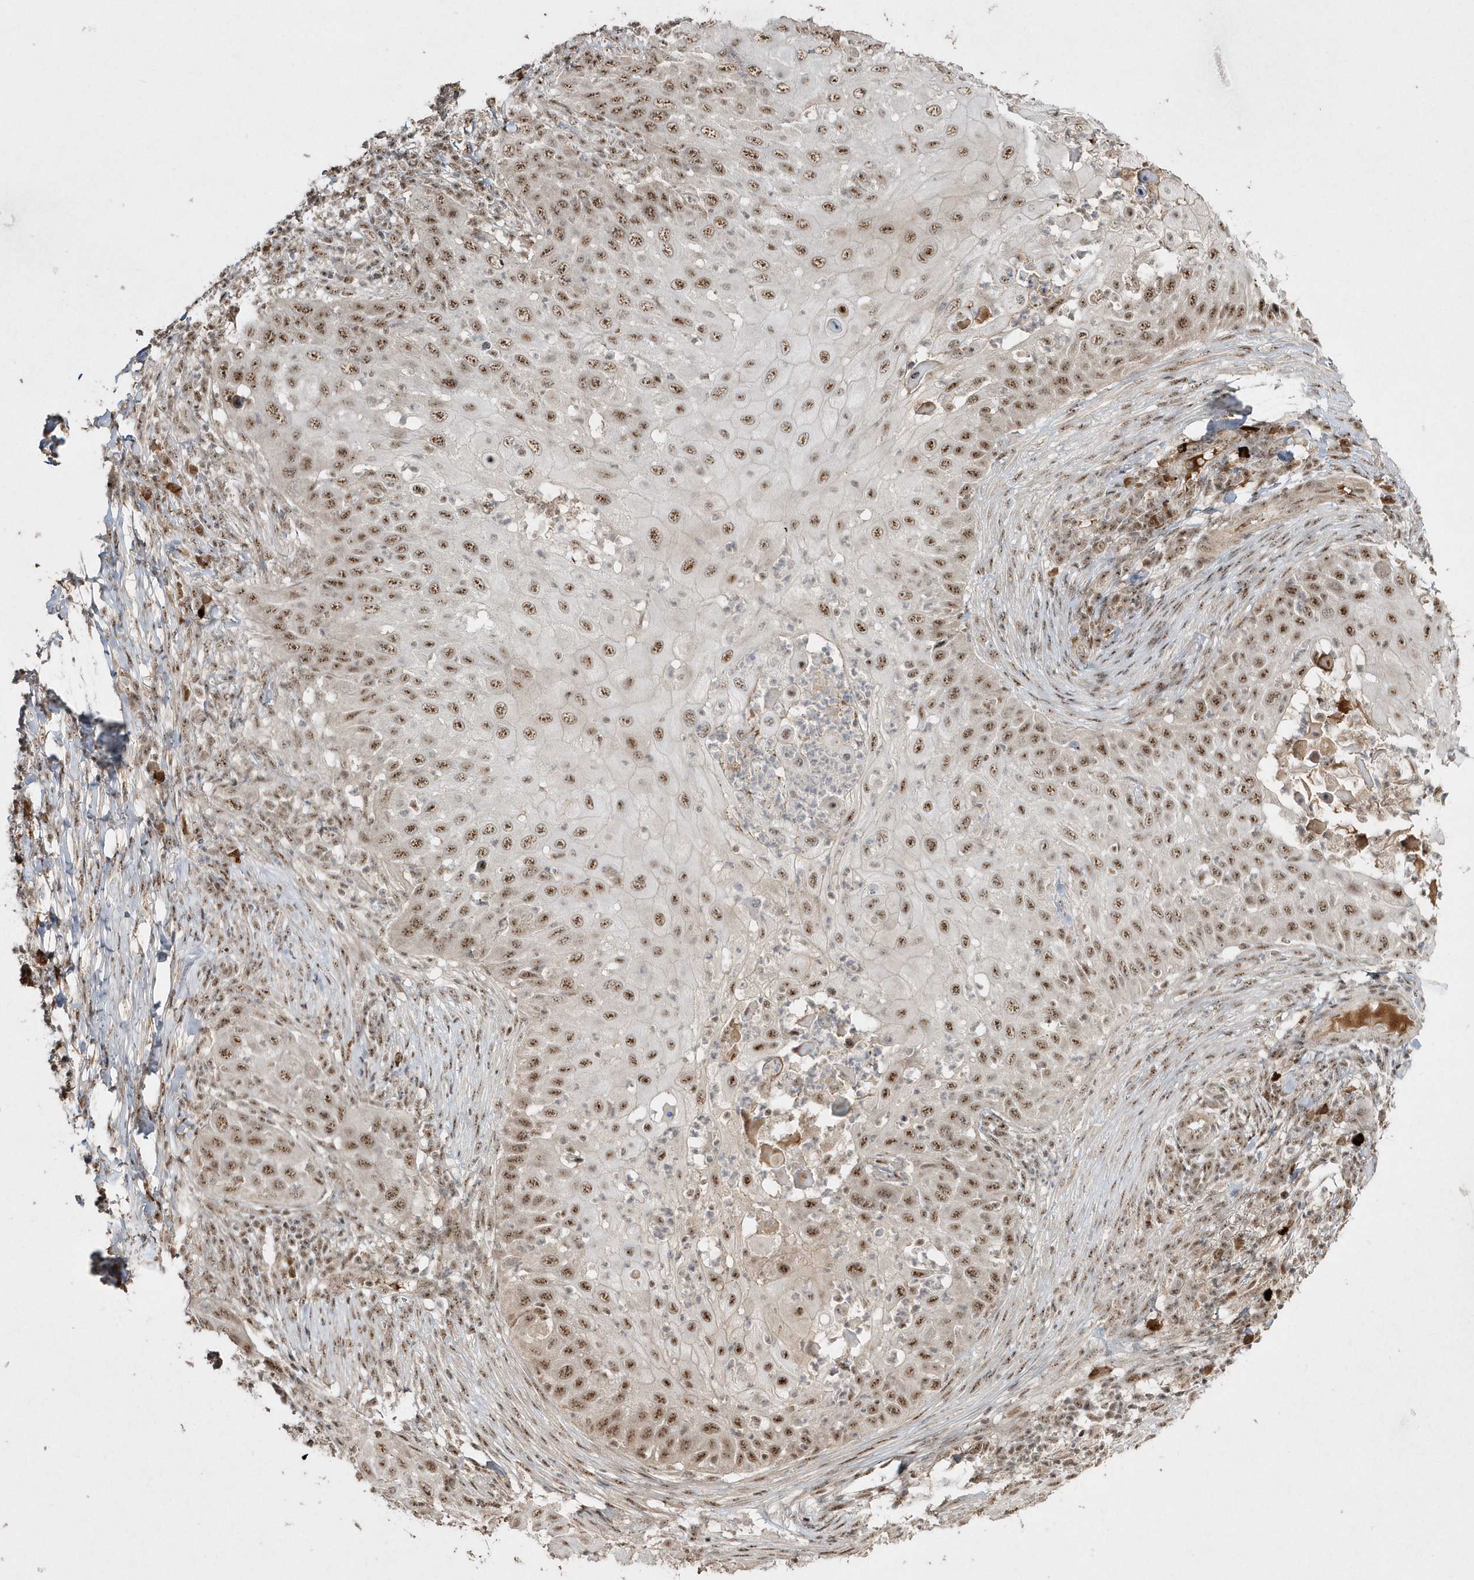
{"staining": {"intensity": "moderate", "quantity": ">75%", "location": "nuclear"}, "tissue": "skin cancer", "cell_type": "Tumor cells", "image_type": "cancer", "snomed": [{"axis": "morphology", "description": "Squamous cell carcinoma, NOS"}, {"axis": "topography", "description": "Skin"}], "caption": "Squamous cell carcinoma (skin) stained with a brown dye exhibits moderate nuclear positive positivity in about >75% of tumor cells.", "gene": "POLR3B", "patient": {"sex": "female", "age": 44}}